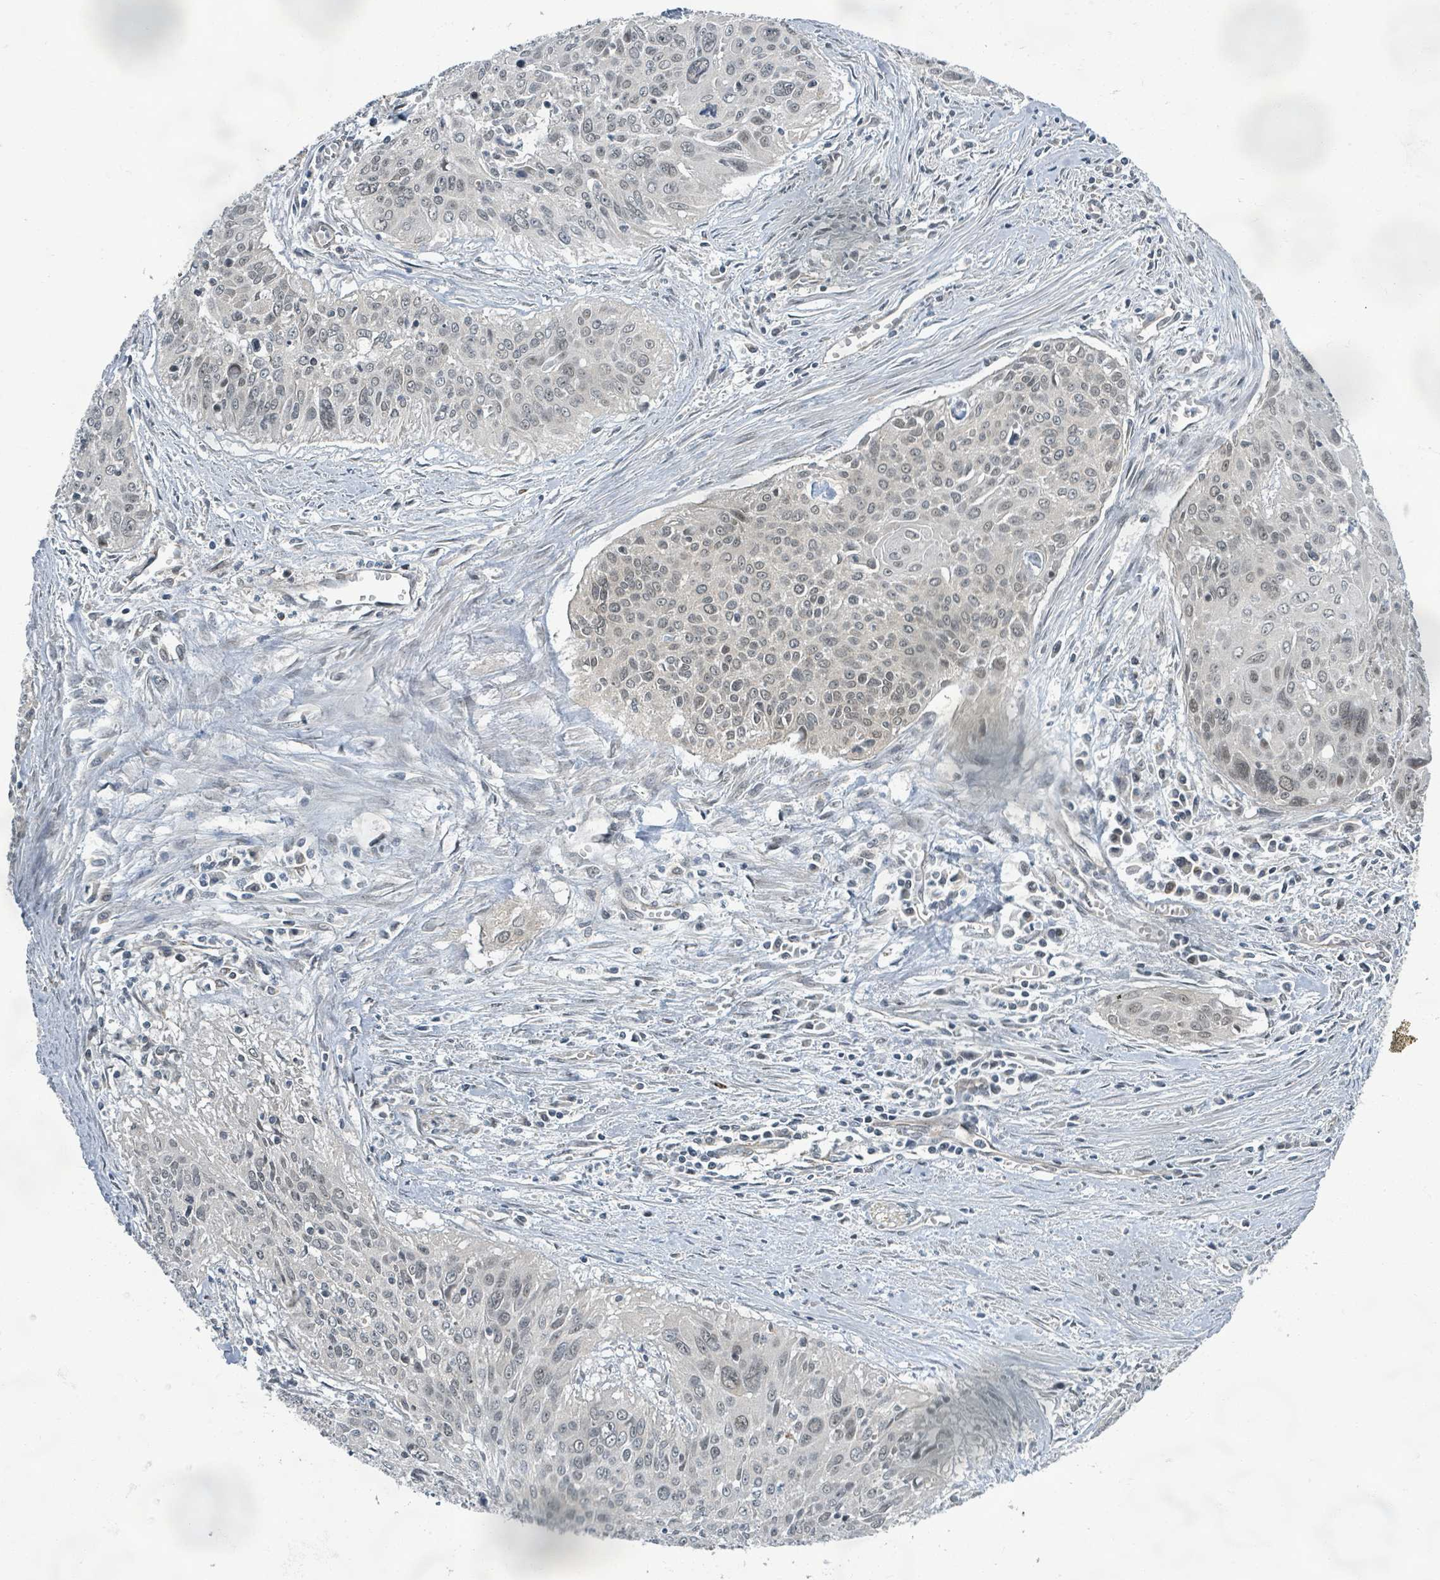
{"staining": {"intensity": "weak", "quantity": "<25%", "location": "nuclear"}, "tissue": "cervical cancer", "cell_type": "Tumor cells", "image_type": "cancer", "snomed": [{"axis": "morphology", "description": "Squamous cell carcinoma, NOS"}, {"axis": "topography", "description": "Cervix"}], "caption": "DAB immunohistochemical staining of human cervical cancer exhibits no significant staining in tumor cells.", "gene": "INTS15", "patient": {"sex": "female", "age": 55}}